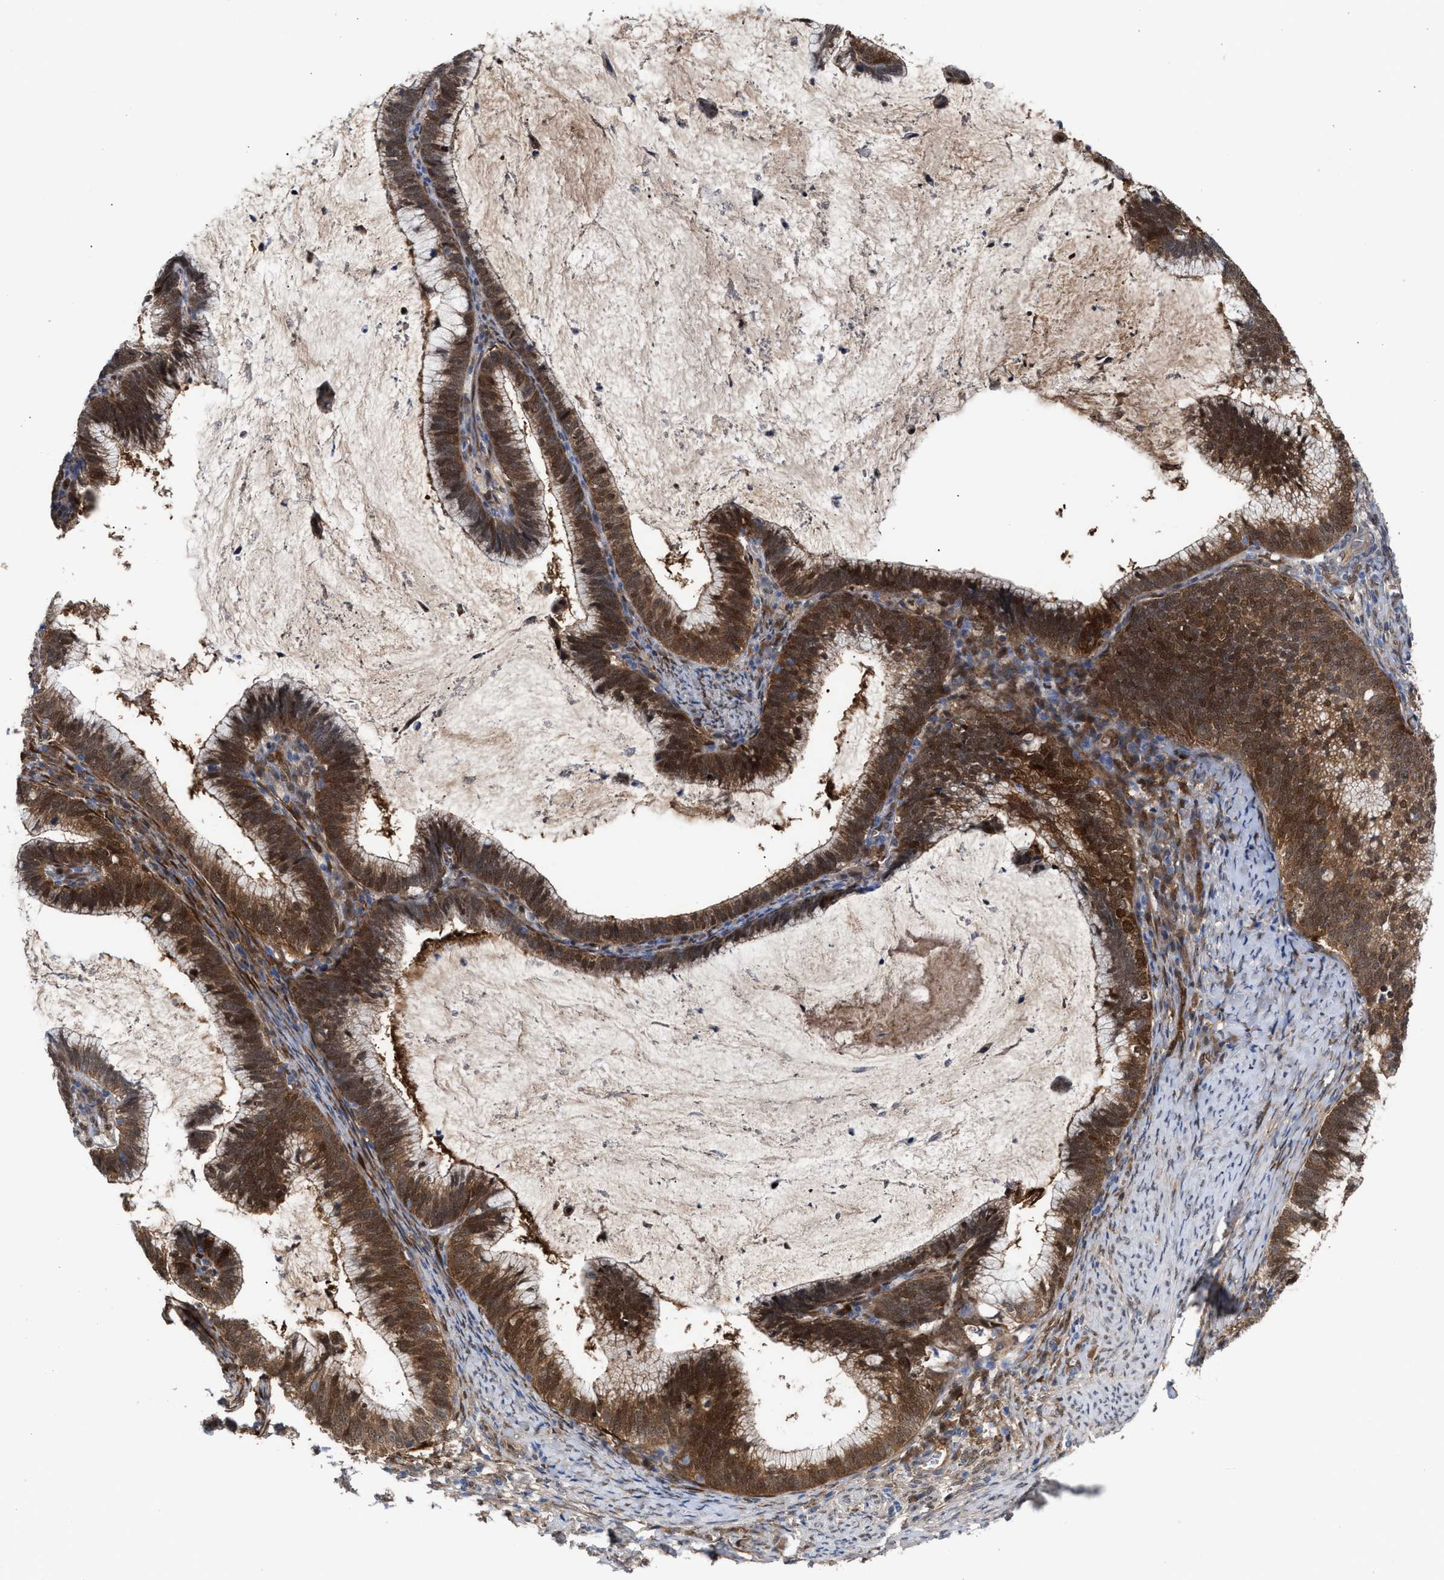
{"staining": {"intensity": "moderate", "quantity": ">75%", "location": "cytoplasmic/membranous,nuclear"}, "tissue": "cervical cancer", "cell_type": "Tumor cells", "image_type": "cancer", "snomed": [{"axis": "morphology", "description": "Adenocarcinoma, NOS"}, {"axis": "topography", "description": "Cervix"}], "caption": "About >75% of tumor cells in cervical cancer (adenocarcinoma) show moderate cytoplasmic/membranous and nuclear protein expression as visualized by brown immunohistochemical staining.", "gene": "TP53I3", "patient": {"sex": "female", "age": 36}}